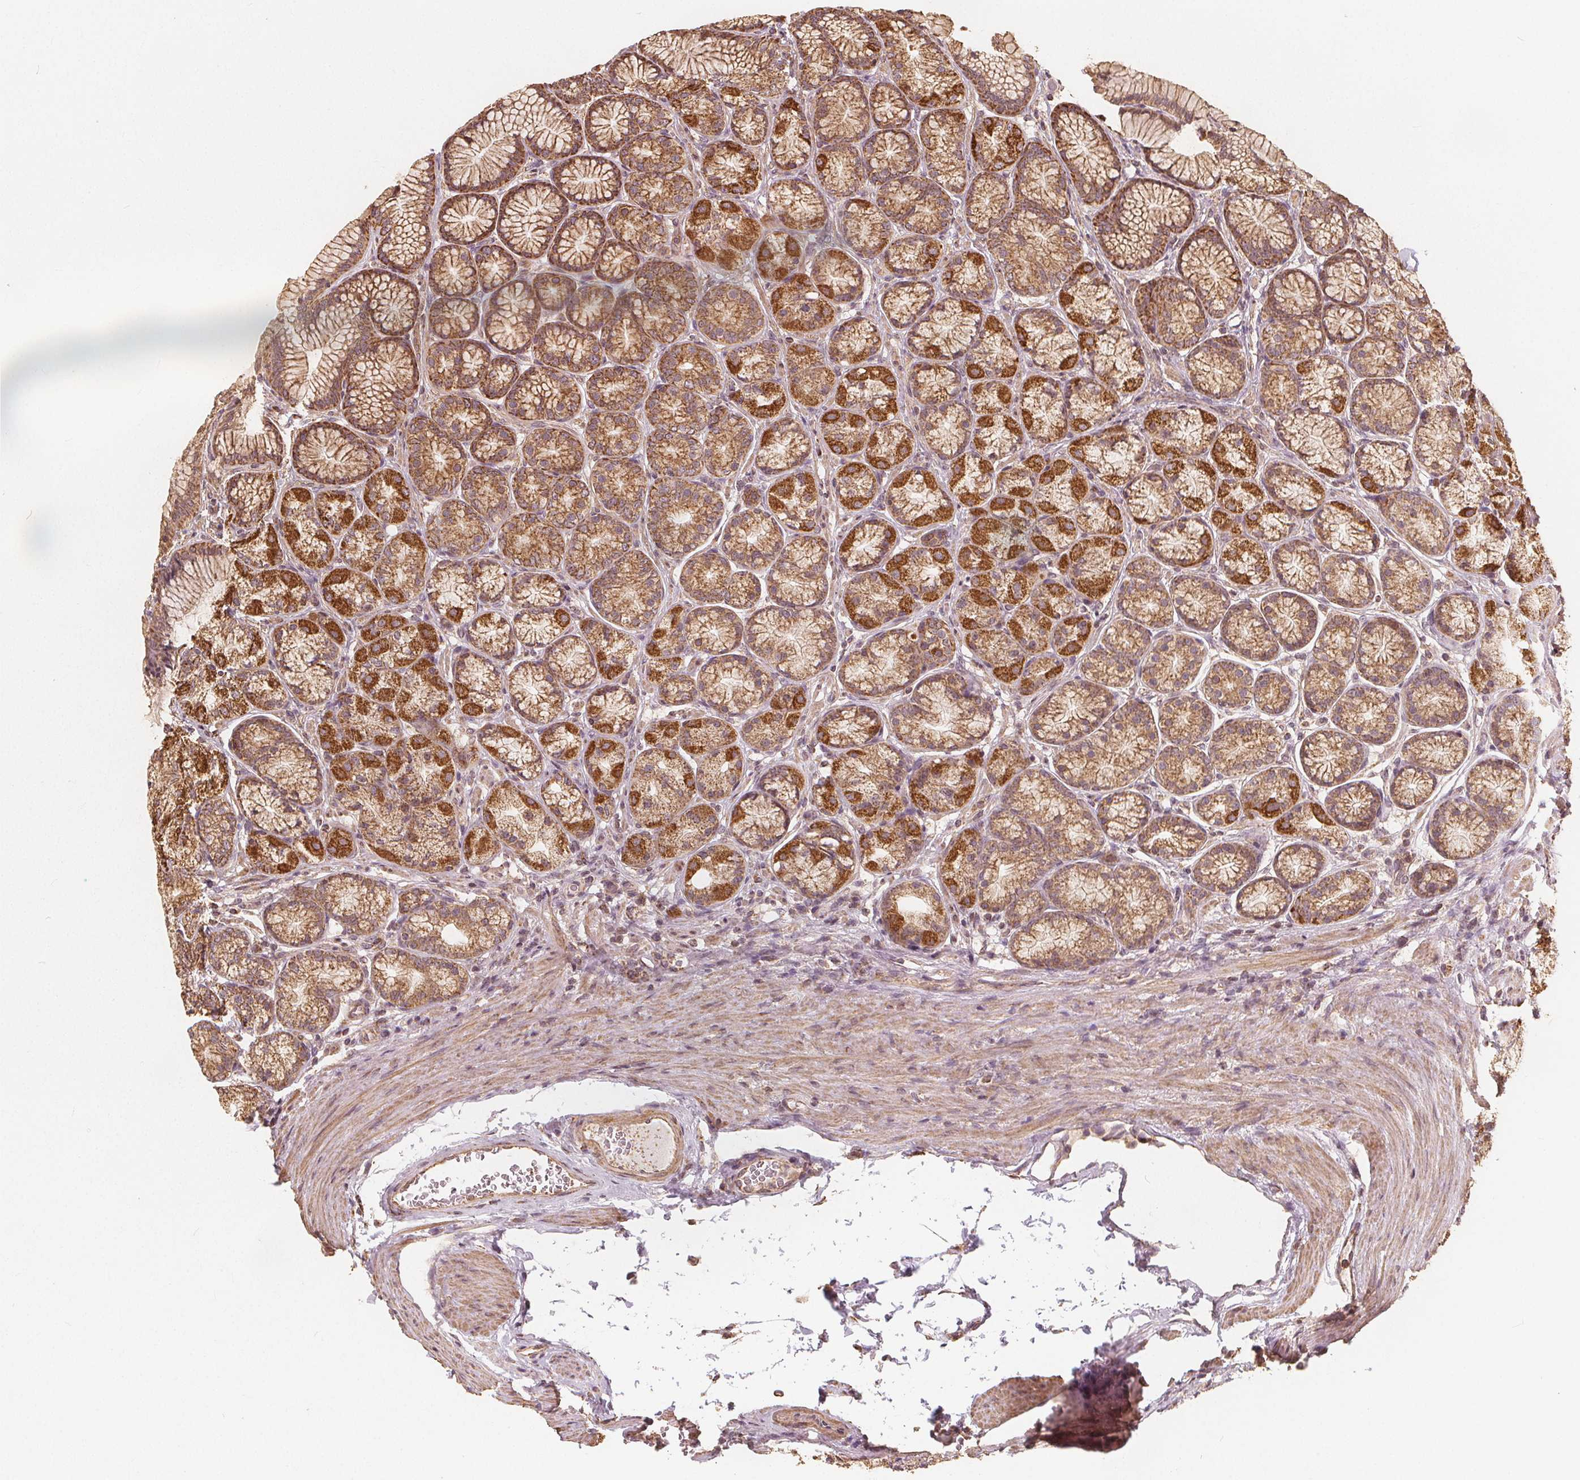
{"staining": {"intensity": "strong", "quantity": "25%-75%", "location": "cytoplasmic/membranous"}, "tissue": "stomach", "cell_type": "Glandular cells", "image_type": "normal", "snomed": [{"axis": "morphology", "description": "Normal tissue, NOS"}, {"axis": "morphology", "description": "Adenocarcinoma, NOS"}, {"axis": "morphology", "description": "Adenocarcinoma, High grade"}, {"axis": "topography", "description": "Stomach, upper"}, {"axis": "topography", "description": "Stomach"}], "caption": "There is high levels of strong cytoplasmic/membranous staining in glandular cells of normal stomach, as demonstrated by immunohistochemical staining (brown color).", "gene": "PEX26", "patient": {"sex": "female", "age": 65}}